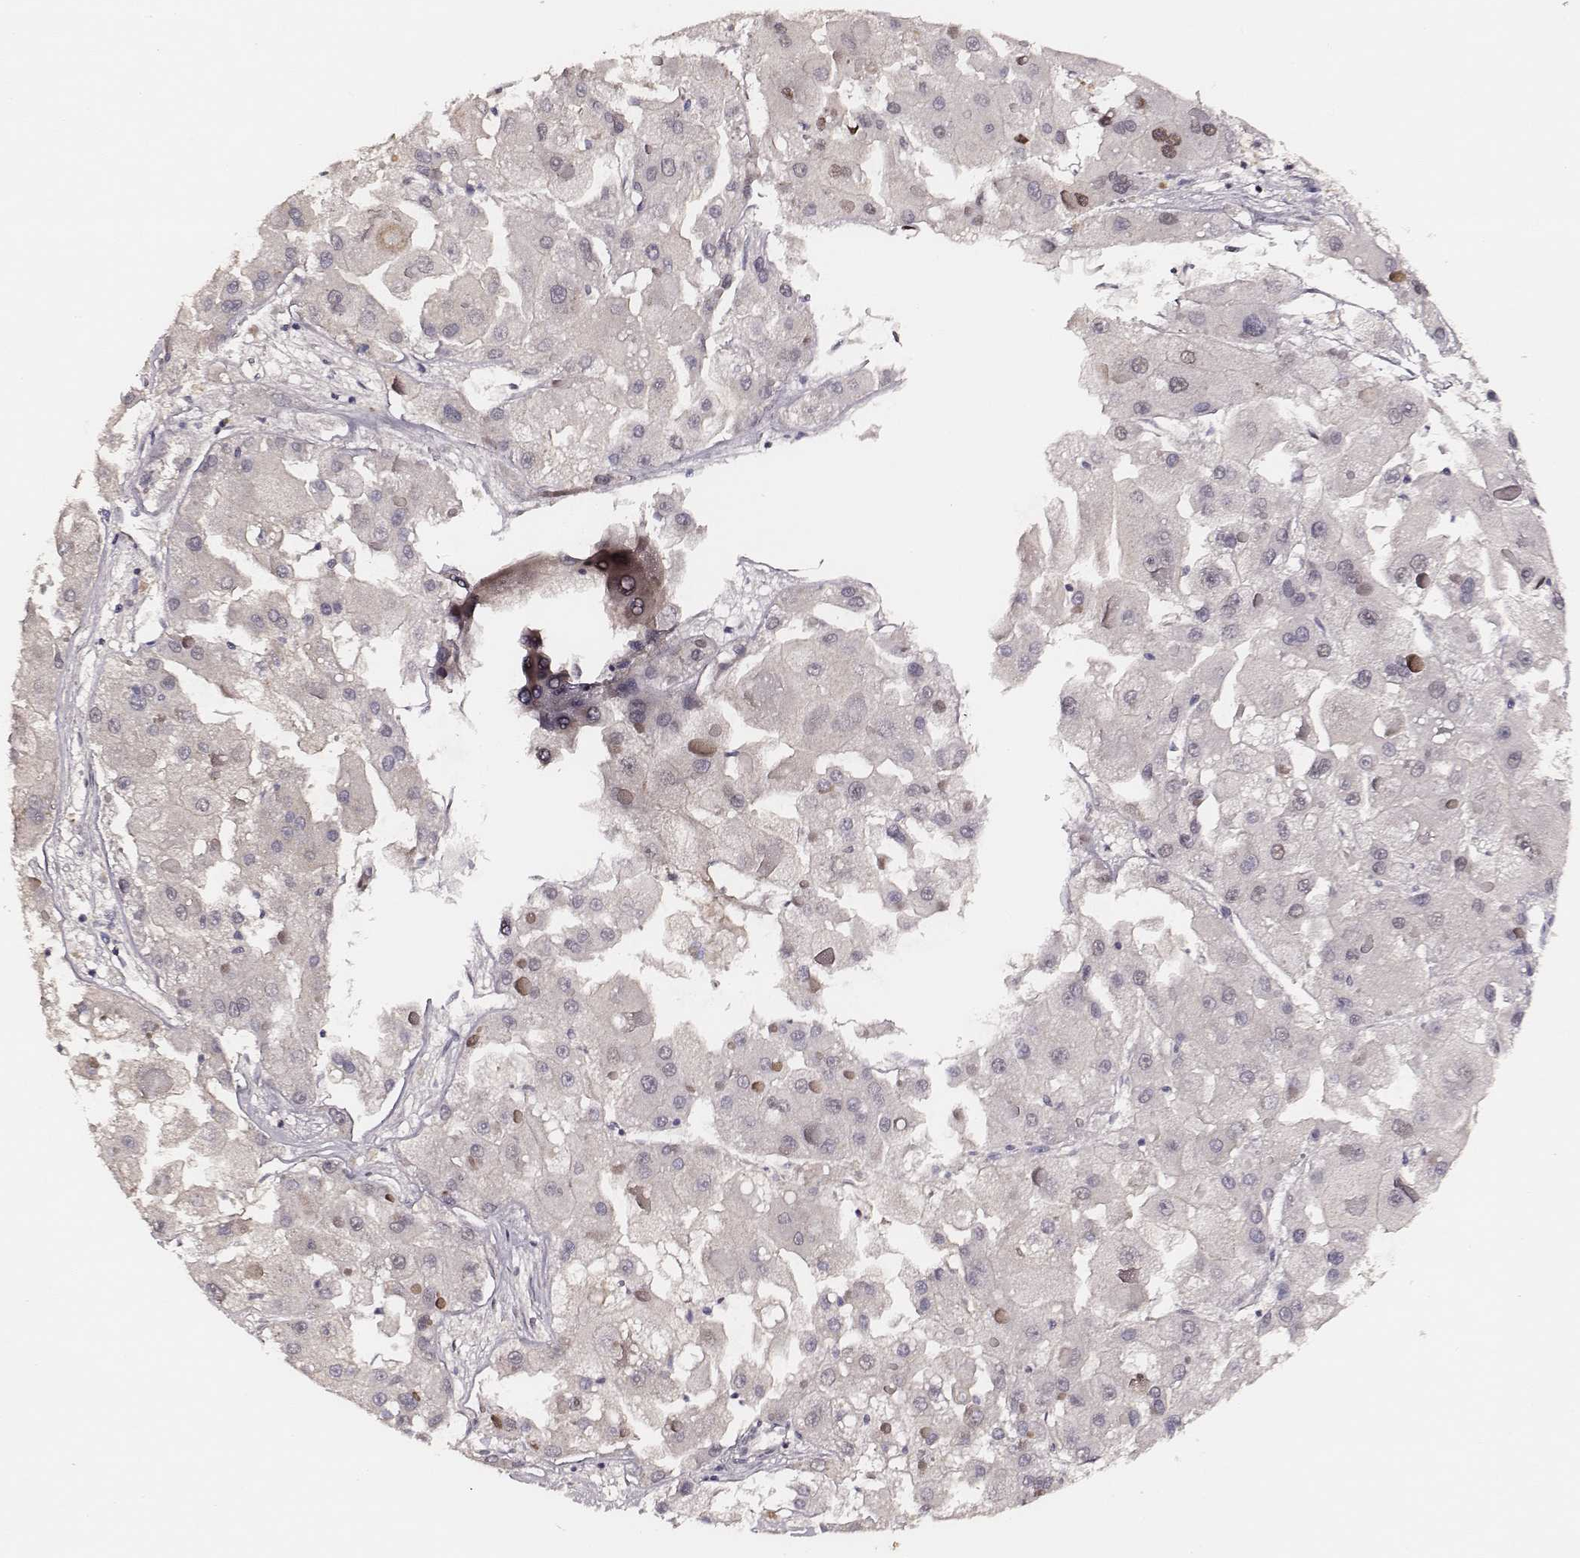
{"staining": {"intensity": "moderate", "quantity": "25%-75%", "location": "nuclear"}, "tissue": "liver cancer", "cell_type": "Tumor cells", "image_type": "cancer", "snomed": [{"axis": "morphology", "description": "Carcinoma, Hepatocellular, NOS"}, {"axis": "topography", "description": "Liver"}], "caption": "The image demonstrates staining of liver cancer (hepatocellular carcinoma), revealing moderate nuclear protein positivity (brown color) within tumor cells. The protein is stained brown, and the nuclei are stained in blue (DAB IHC with brightfield microscopy, high magnification).", "gene": "PPARA", "patient": {"sex": "female", "age": 73}}